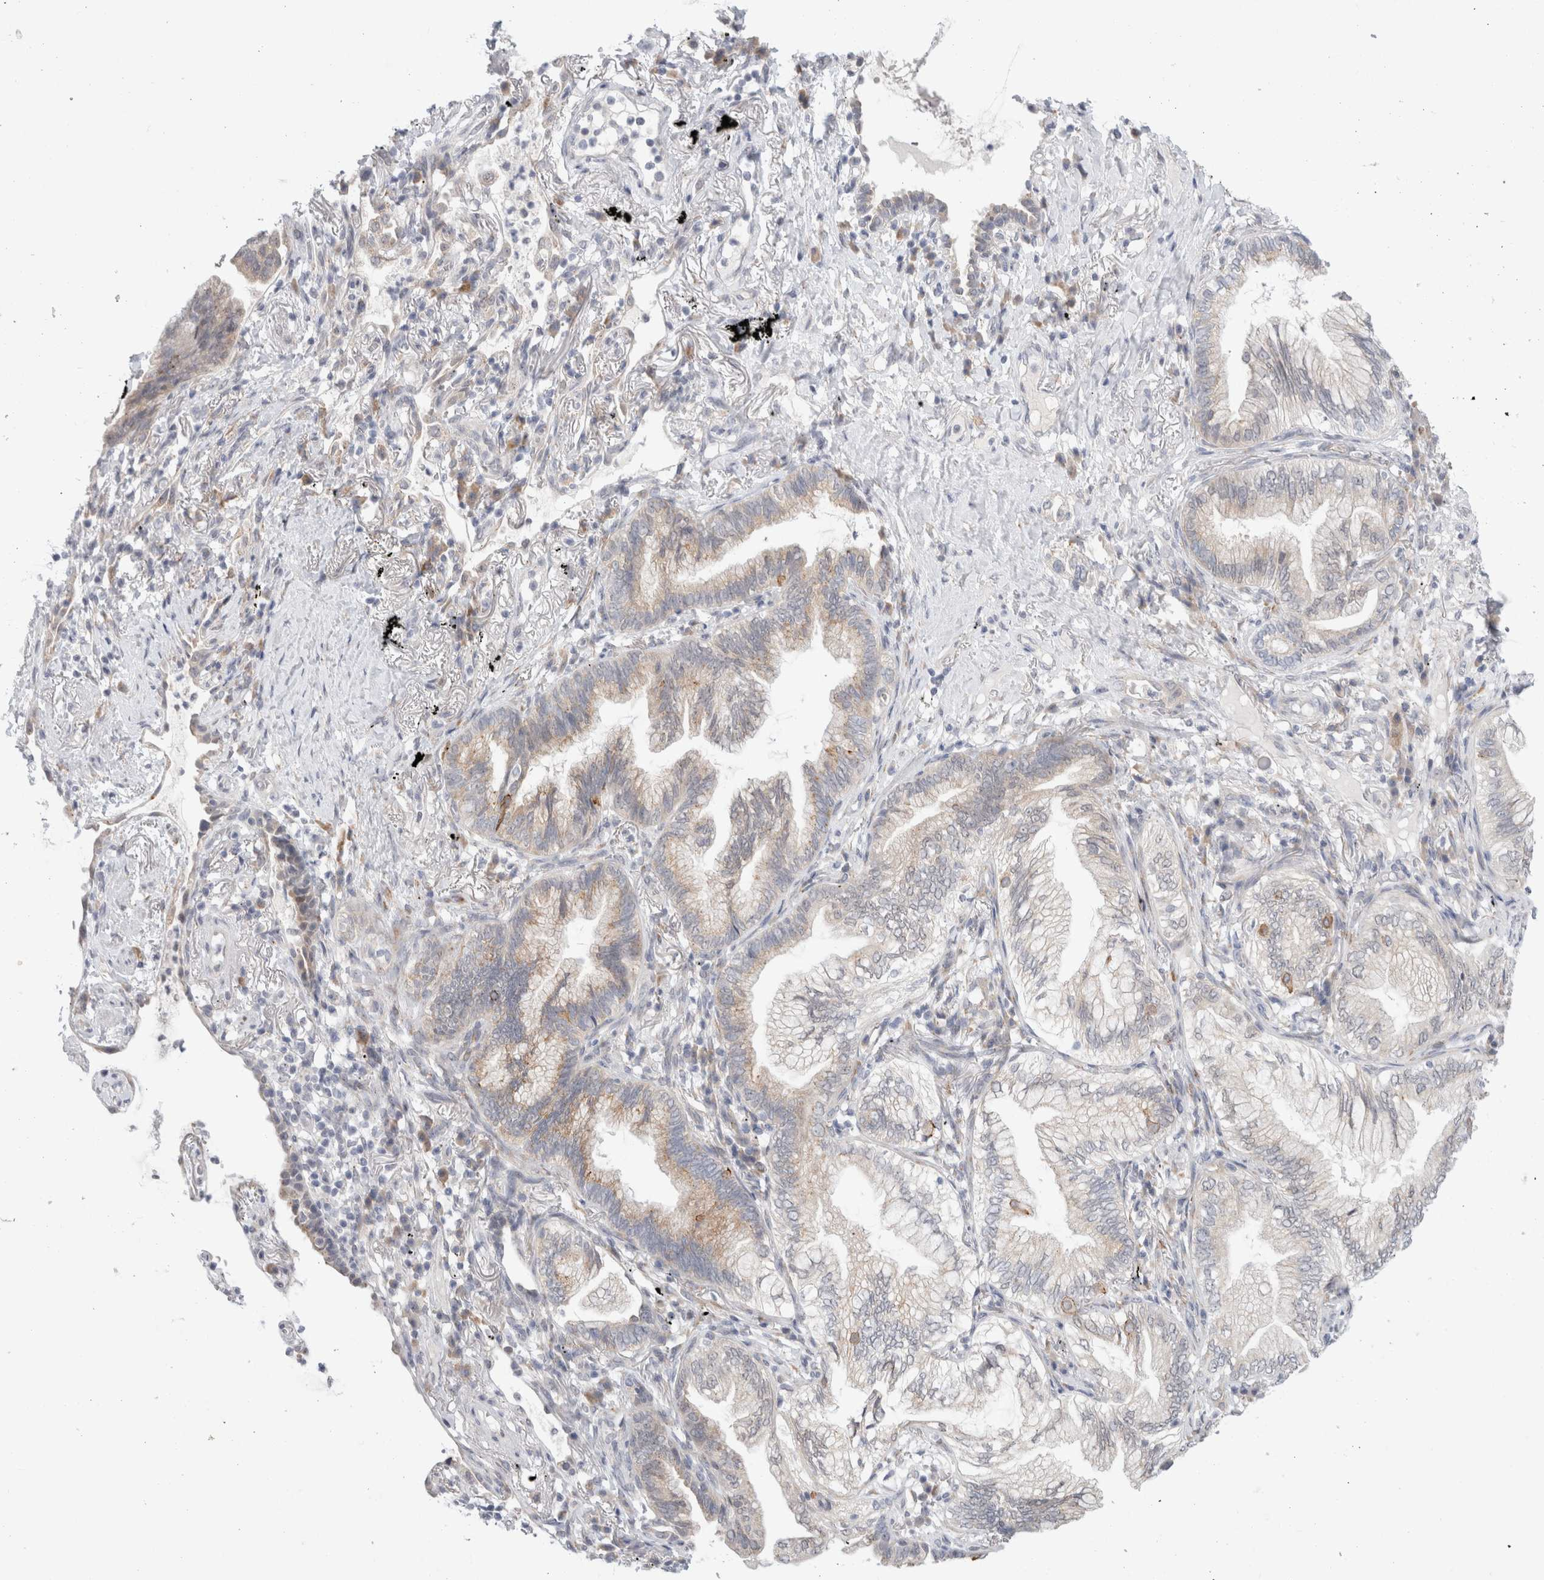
{"staining": {"intensity": "weak", "quantity": "<25%", "location": "cytoplasmic/membranous"}, "tissue": "lung cancer", "cell_type": "Tumor cells", "image_type": "cancer", "snomed": [{"axis": "morphology", "description": "Adenocarcinoma, NOS"}, {"axis": "topography", "description": "Lung"}], "caption": "A photomicrograph of lung cancer stained for a protein exhibits no brown staining in tumor cells.", "gene": "TRMT1L", "patient": {"sex": "female", "age": 70}}